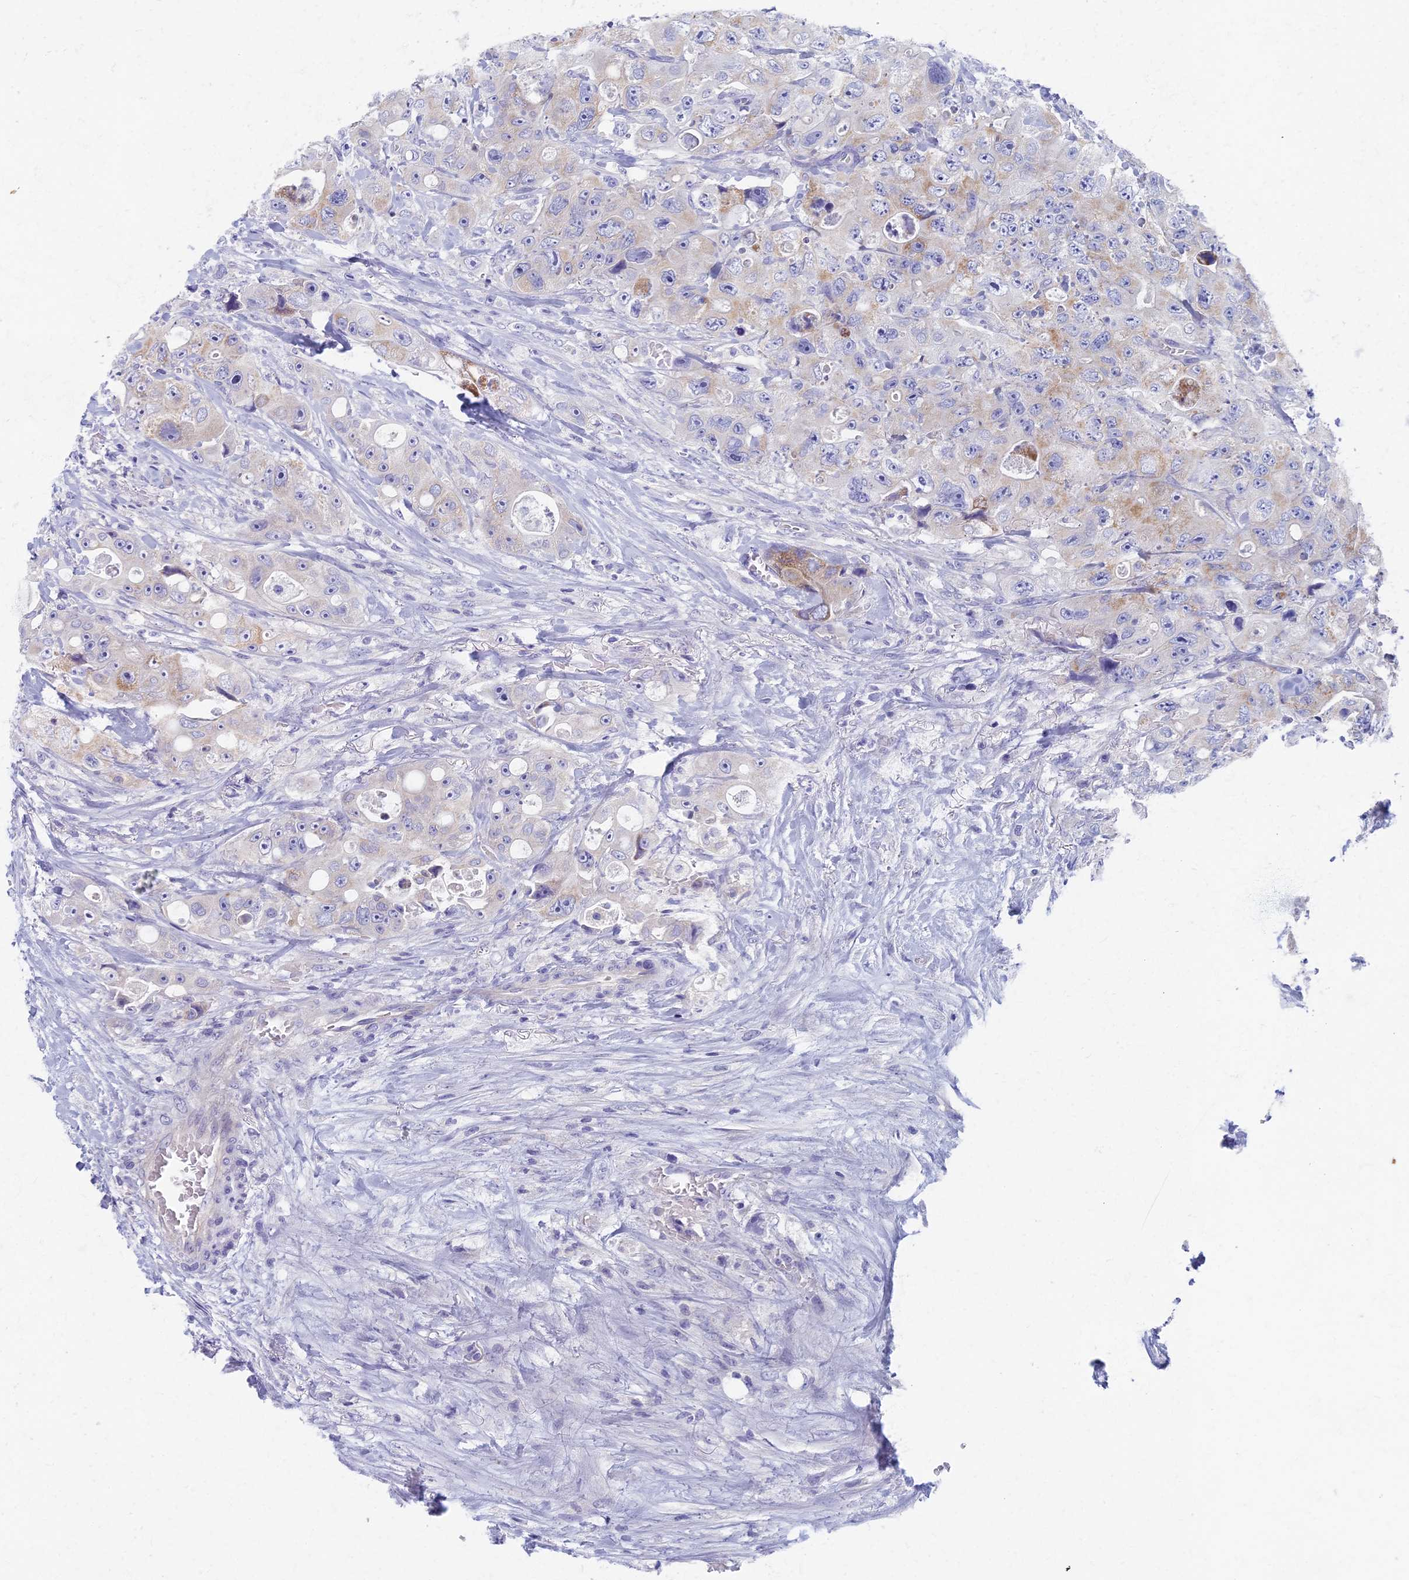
{"staining": {"intensity": "moderate", "quantity": "<25%", "location": "cytoplasmic/membranous"}, "tissue": "colorectal cancer", "cell_type": "Tumor cells", "image_type": "cancer", "snomed": [{"axis": "morphology", "description": "Adenocarcinoma, NOS"}, {"axis": "topography", "description": "Colon"}], "caption": "The image exhibits immunohistochemical staining of colorectal cancer (adenocarcinoma). There is moderate cytoplasmic/membranous expression is appreciated in approximately <25% of tumor cells.", "gene": "AP4E1", "patient": {"sex": "female", "age": 46}}